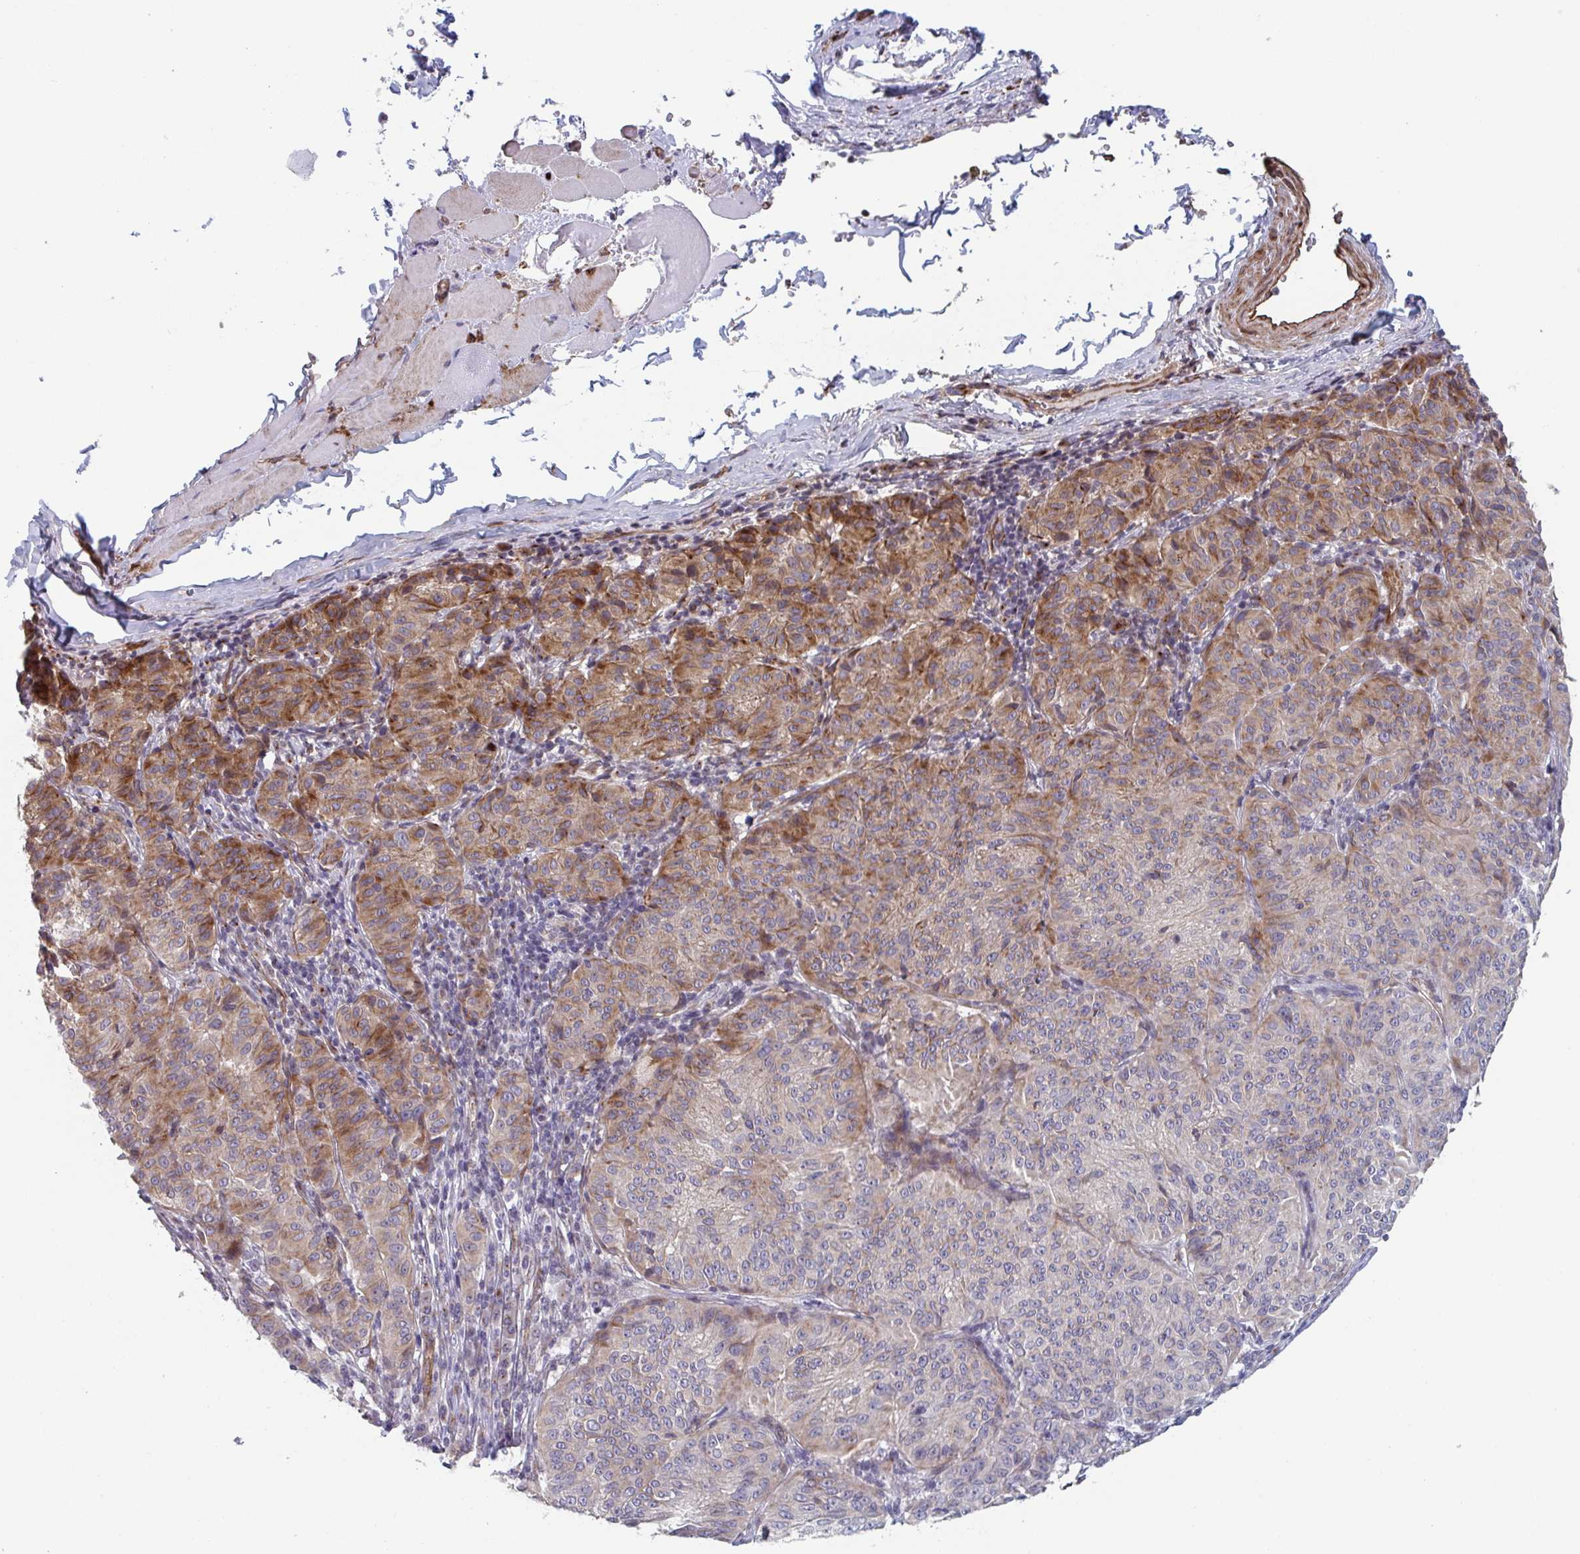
{"staining": {"intensity": "moderate", "quantity": "25%-75%", "location": "cytoplasmic/membranous"}, "tissue": "melanoma", "cell_type": "Tumor cells", "image_type": "cancer", "snomed": [{"axis": "morphology", "description": "Malignant melanoma, NOS"}, {"axis": "topography", "description": "Skin"}], "caption": "The photomicrograph shows immunohistochemical staining of melanoma. There is moderate cytoplasmic/membranous staining is appreciated in approximately 25%-75% of tumor cells. Nuclei are stained in blue.", "gene": "TNFSF10", "patient": {"sex": "female", "age": 72}}